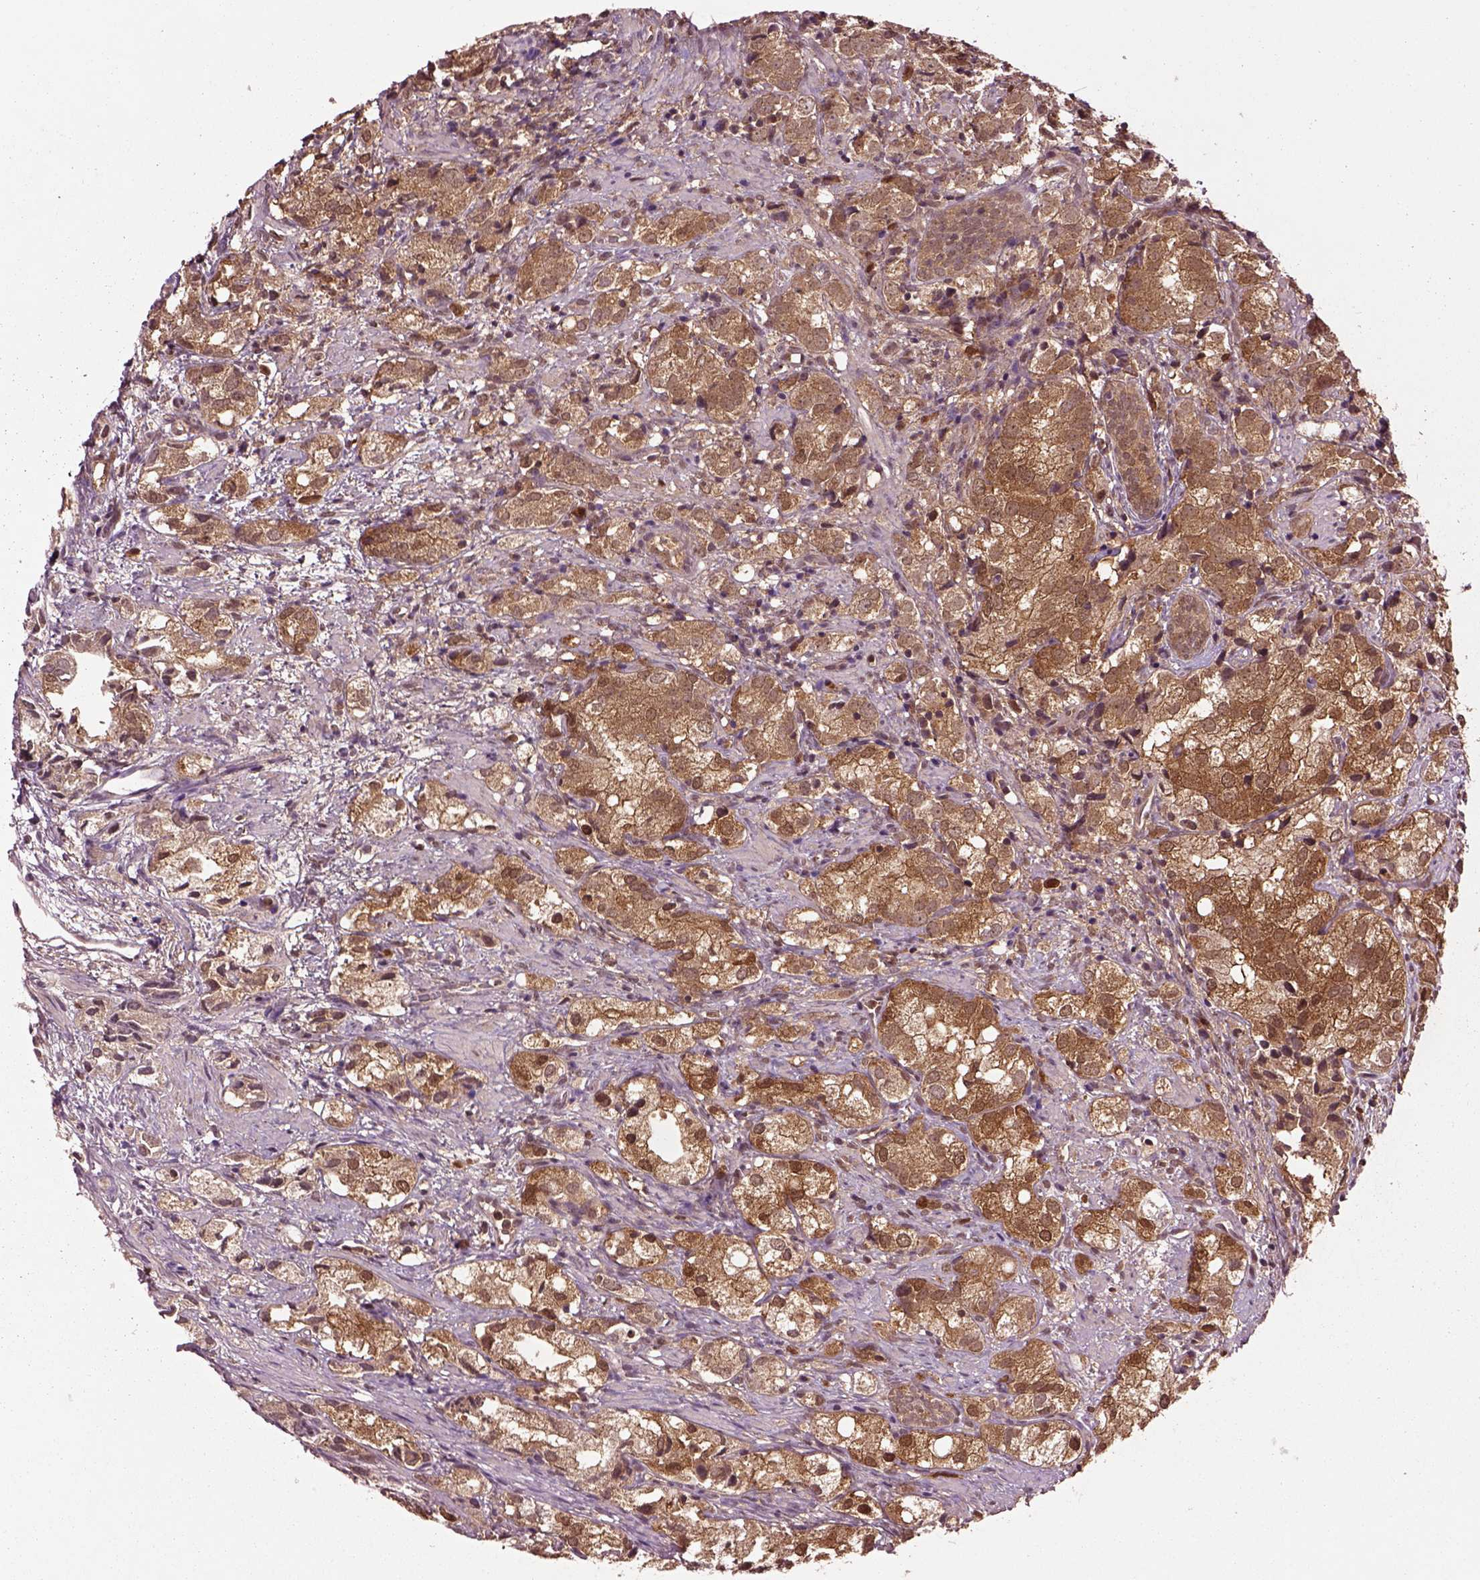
{"staining": {"intensity": "strong", "quantity": ">75%", "location": "cytoplasmic/membranous,nuclear"}, "tissue": "prostate cancer", "cell_type": "Tumor cells", "image_type": "cancer", "snomed": [{"axis": "morphology", "description": "Adenocarcinoma, High grade"}, {"axis": "topography", "description": "Prostate"}], "caption": "IHC of prostate high-grade adenocarcinoma shows high levels of strong cytoplasmic/membranous and nuclear positivity in about >75% of tumor cells.", "gene": "MDP1", "patient": {"sex": "male", "age": 82}}